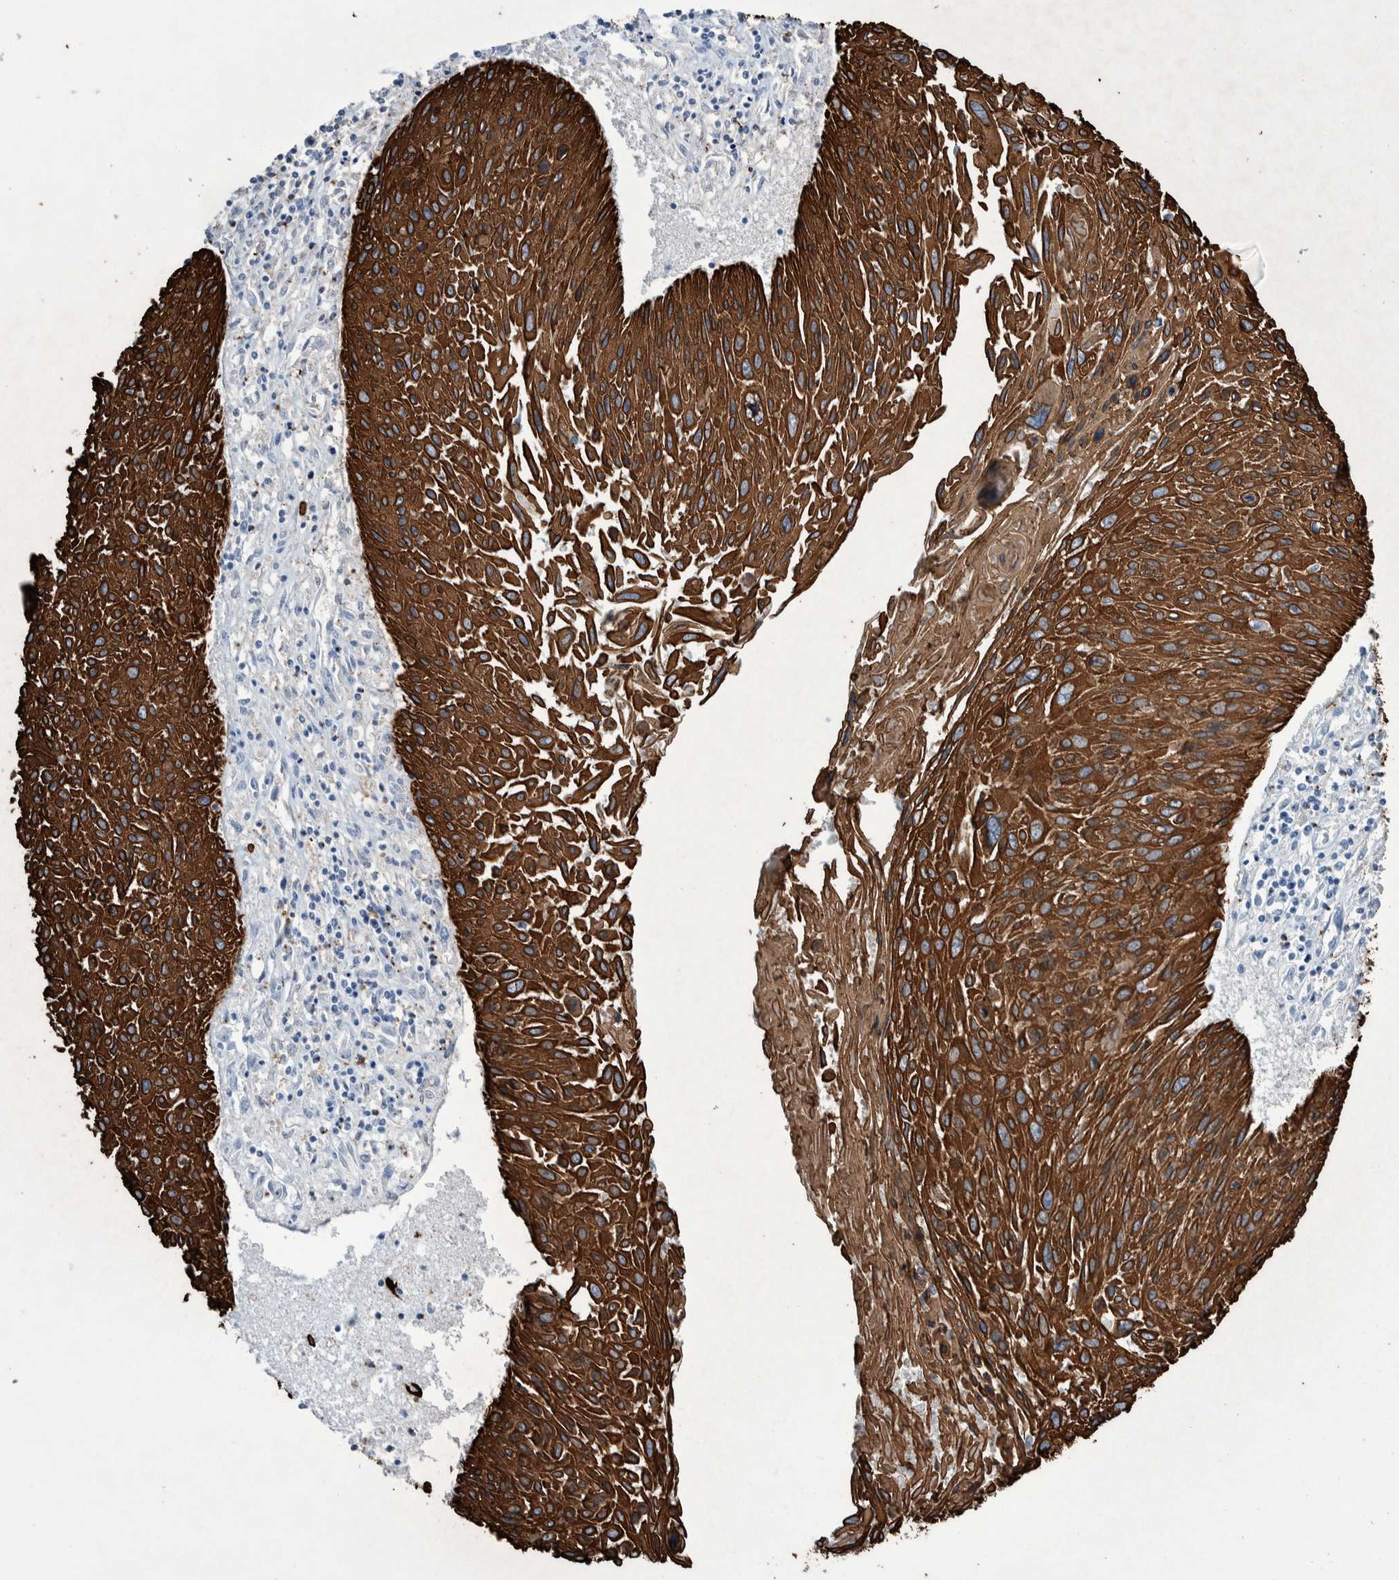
{"staining": {"intensity": "strong", "quantity": ">75%", "location": "cytoplasmic/membranous"}, "tissue": "cervical cancer", "cell_type": "Tumor cells", "image_type": "cancer", "snomed": [{"axis": "morphology", "description": "Squamous cell carcinoma, NOS"}, {"axis": "topography", "description": "Cervix"}], "caption": "Immunohistochemical staining of human cervical squamous cell carcinoma displays high levels of strong cytoplasmic/membranous staining in about >75% of tumor cells. (brown staining indicates protein expression, while blue staining denotes nuclei).", "gene": "KRT14", "patient": {"sex": "female", "age": 51}}